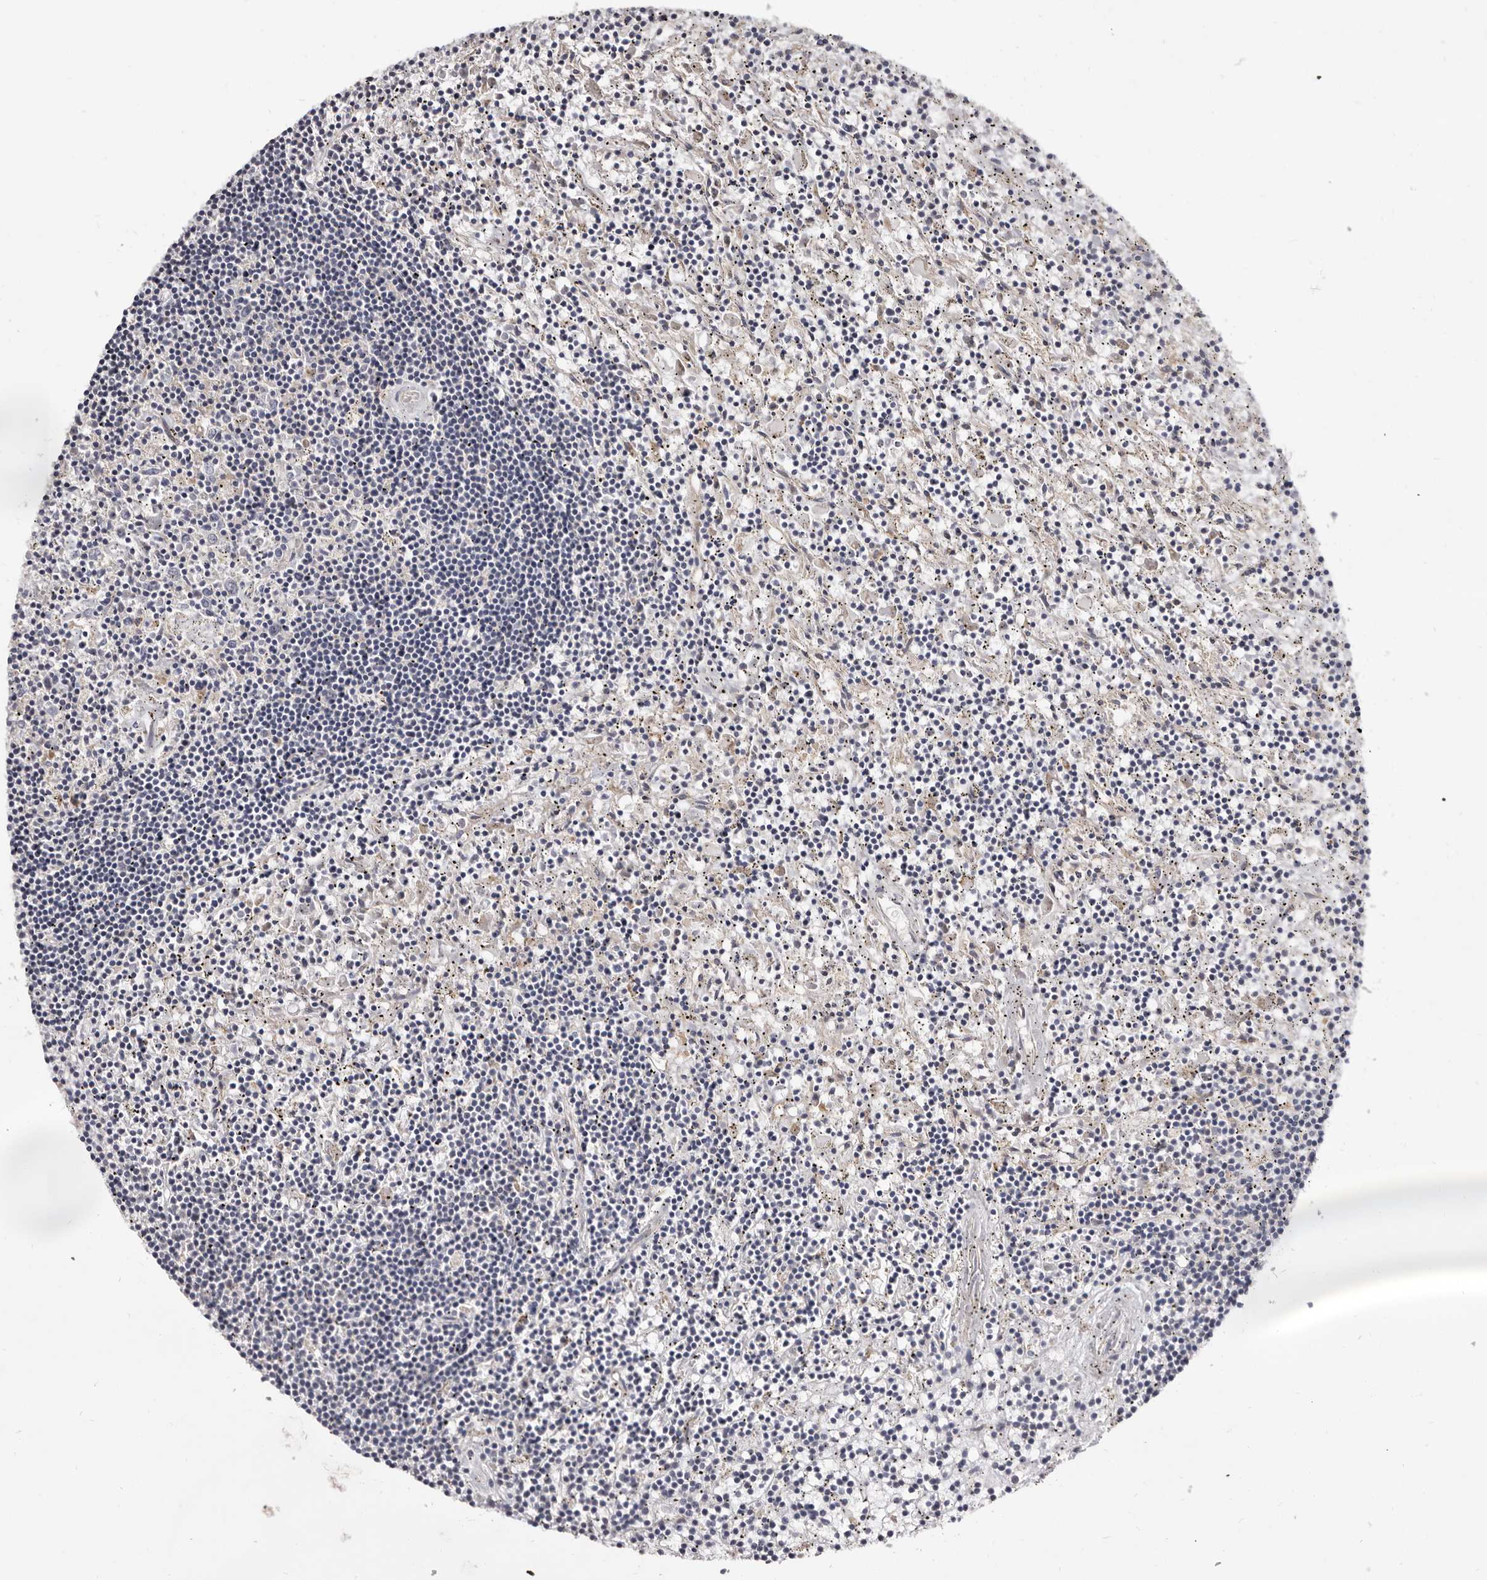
{"staining": {"intensity": "negative", "quantity": "none", "location": "none"}, "tissue": "lymphoma", "cell_type": "Tumor cells", "image_type": "cancer", "snomed": [{"axis": "morphology", "description": "Malignant lymphoma, non-Hodgkin's type, Low grade"}, {"axis": "topography", "description": "Spleen"}], "caption": "Tumor cells show no significant positivity in malignant lymphoma, non-Hodgkin's type (low-grade).", "gene": "ASIC5", "patient": {"sex": "male", "age": 76}}